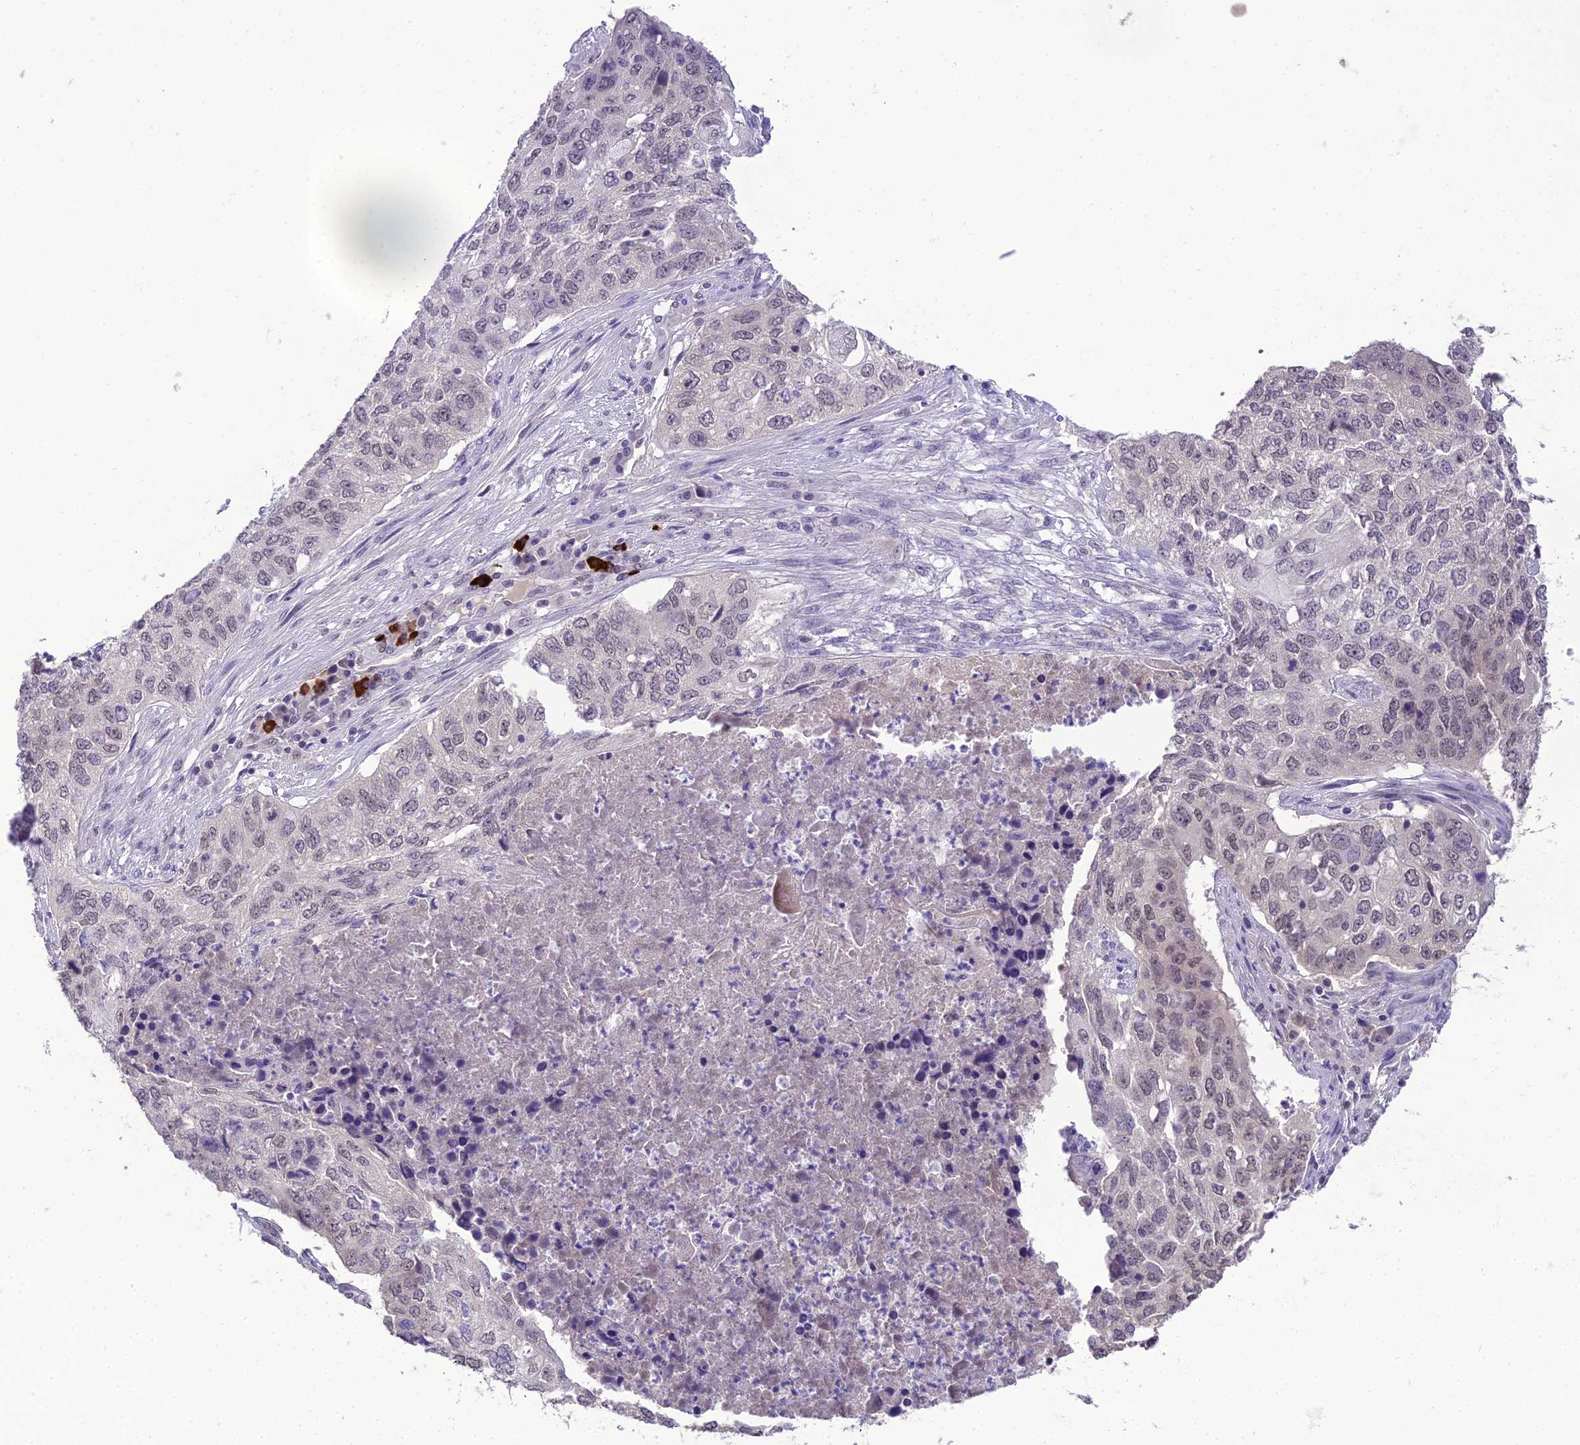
{"staining": {"intensity": "weak", "quantity": "25%-75%", "location": "nuclear"}, "tissue": "lung cancer", "cell_type": "Tumor cells", "image_type": "cancer", "snomed": [{"axis": "morphology", "description": "Squamous cell carcinoma, NOS"}, {"axis": "topography", "description": "Lung"}], "caption": "Tumor cells reveal low levels of weak nuclear expression in about 25%-75% of cells in squamous cell carcinoma (lung).", "gene": "SH3RF3", "patient": {"sex": "female", "age": 63}}